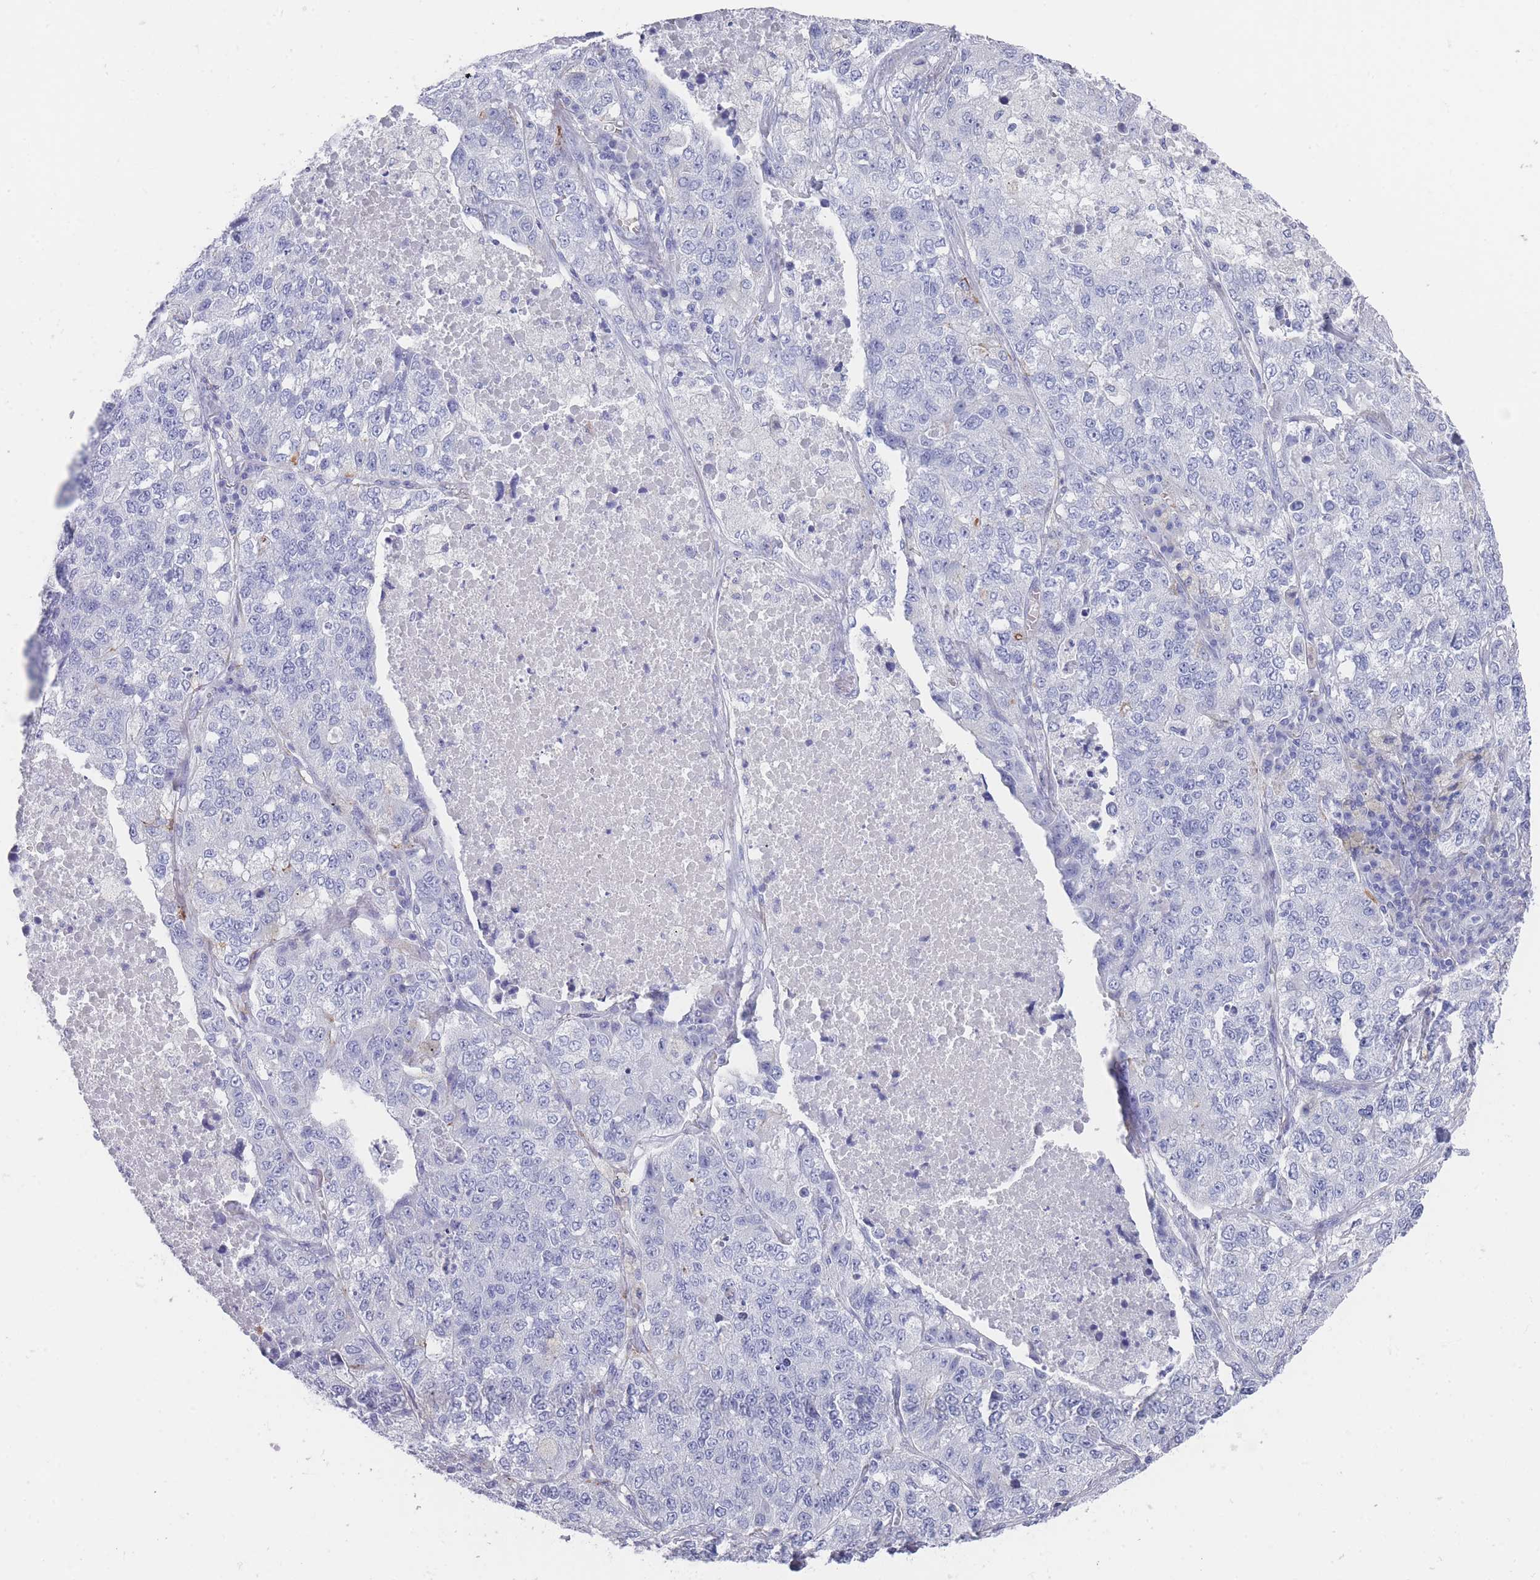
{"staining": {"intensity": "negative", "quantity": "none", "location": "none"}, "tissue": "lung cancer", "cell_type": "Tumor cells", "image_type": "cancer", "snomed": [{"axis": "morphology", "description": "Adenocarcinoma, NOS"}, {"axis": "topography", "description": "Lung"}], "caption": "There is no significant positivity in tumor cells of lung cancer.", "gene": "RAB2B", "patient": {"sex": "male", "age": 49}}